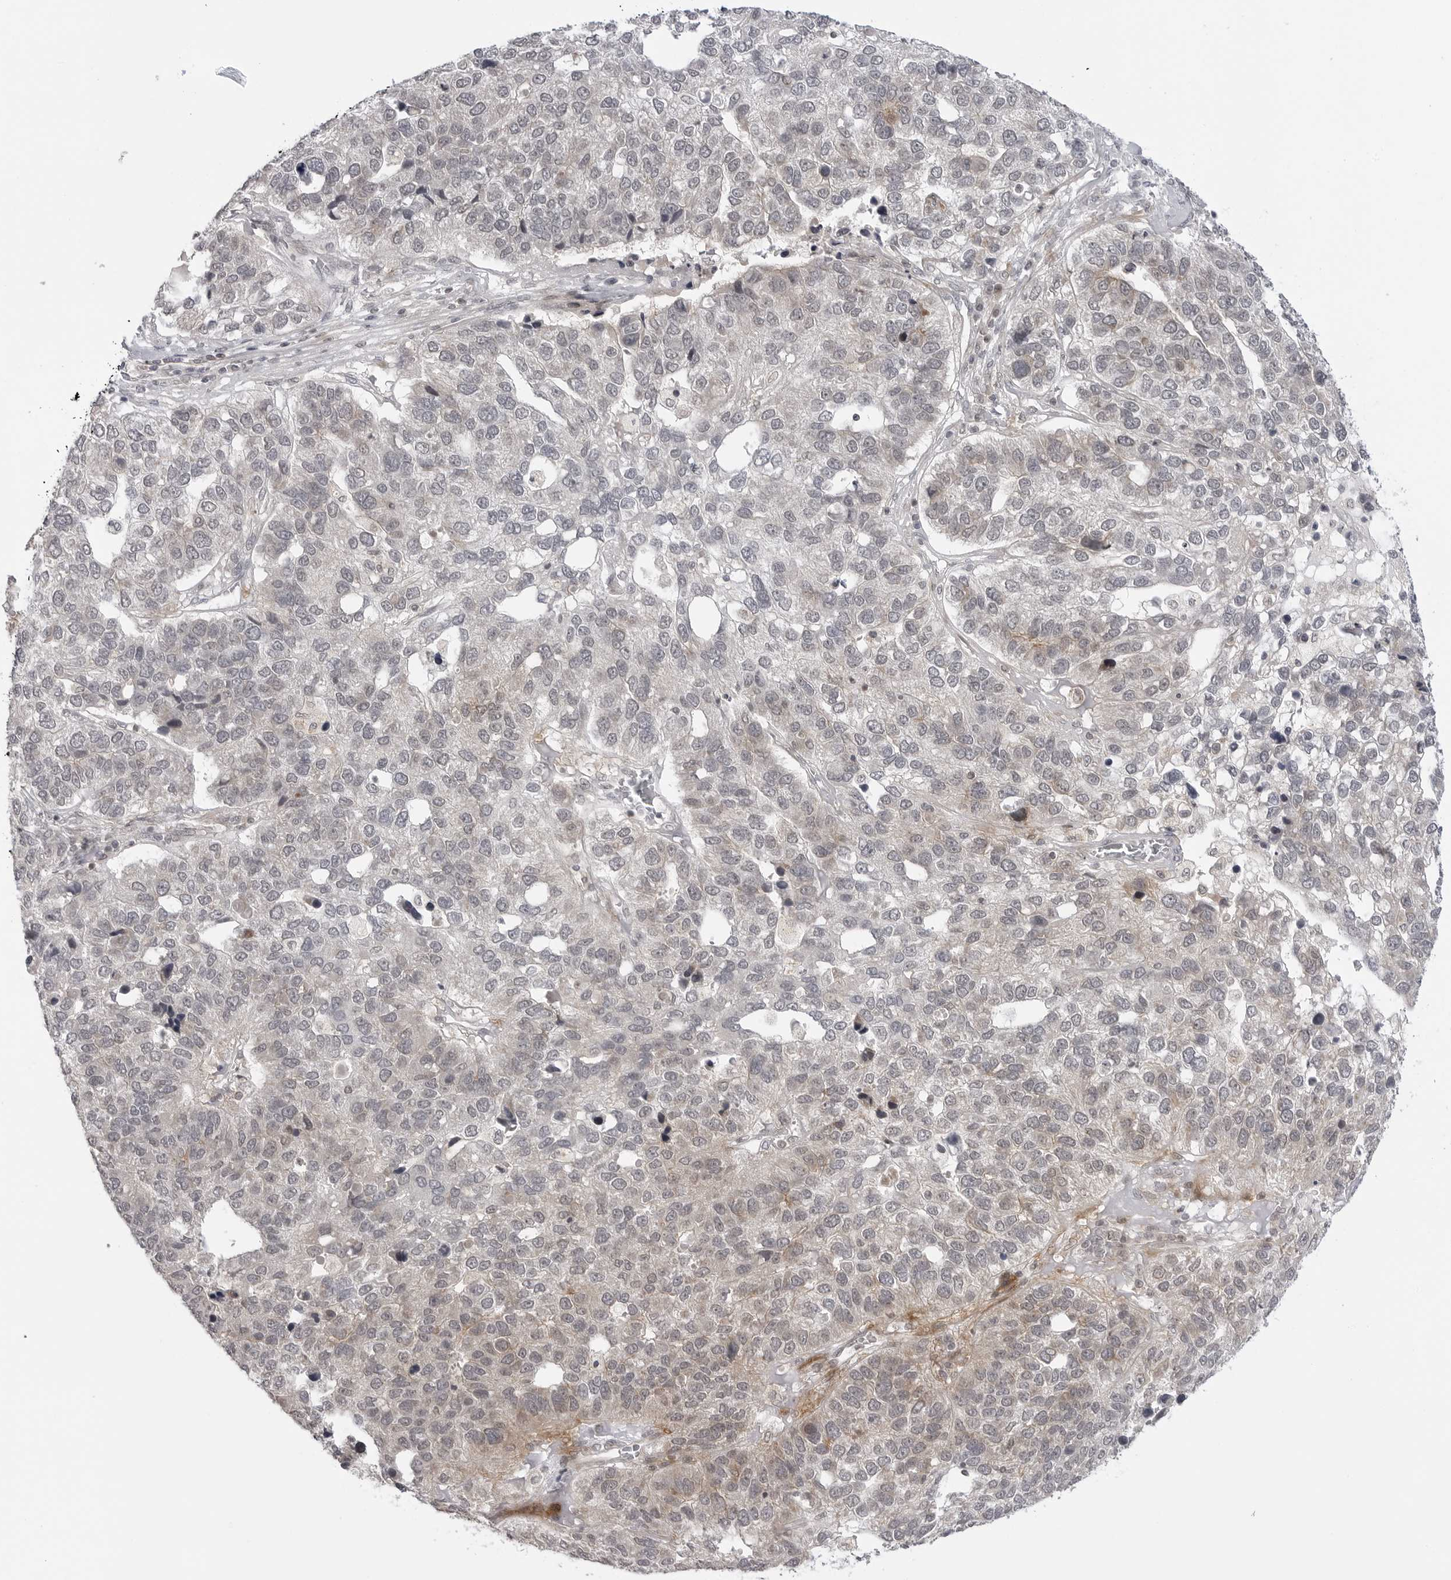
{"staining": {"intensity": "negative", "quantity": "none", "location": "none"}, "tissue": "pancreatic cancer", "cell_type": "Tumor cells", "image_type": "cancer", "snomed": [{"axis": "morphology", "description": "Adenocarcinoma, NOS"}, {"axis": "topography", "description": "Pancreas"}], "caption": "A histopathology image of human pancreatic adenocarcinoma is negative for staining in tumor cells.", "gene": "ADAMTS5", "patient": {"sex": "female", "age": 61}}